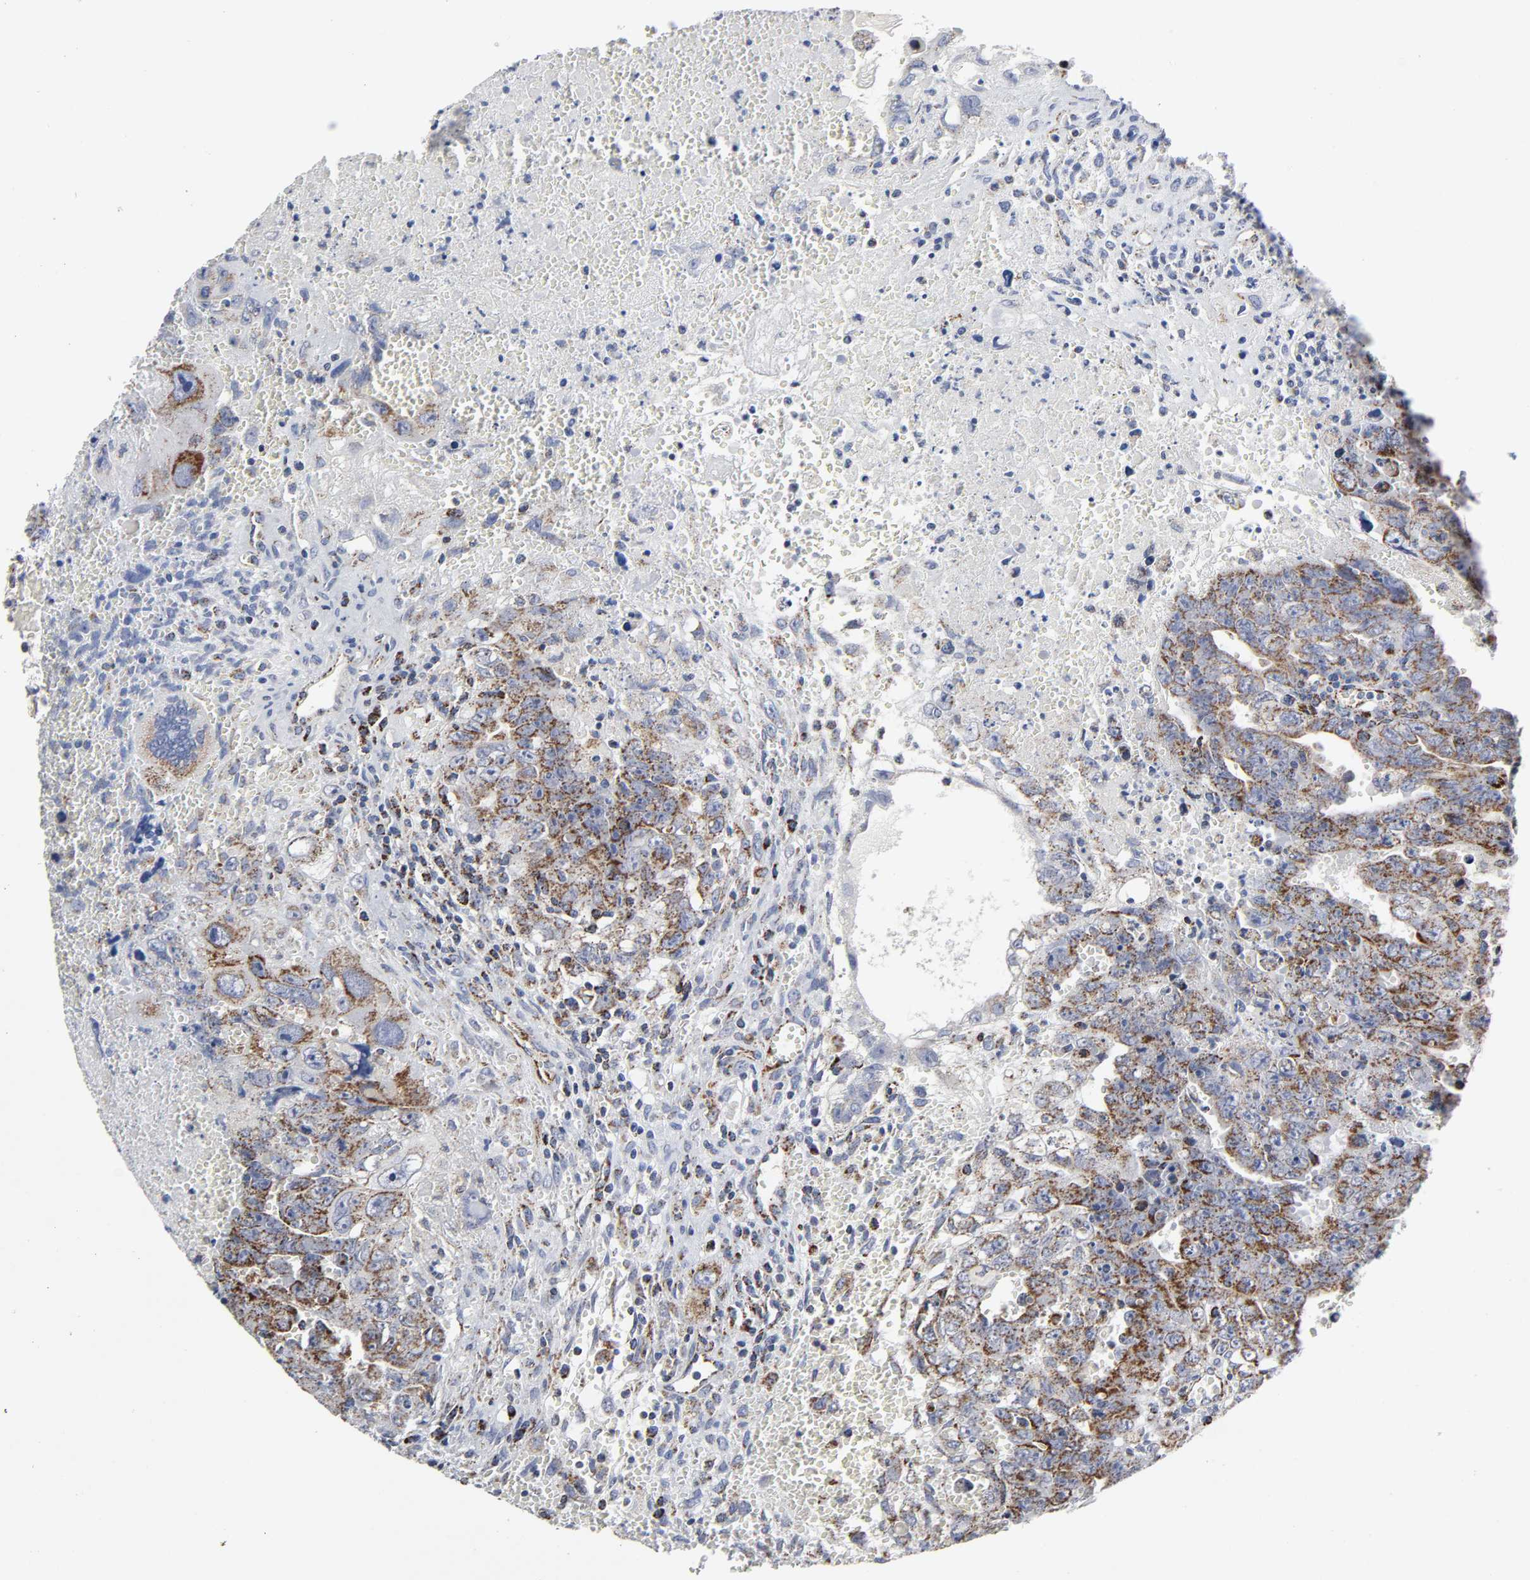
{"staining": {"intensity": "moderate", "quantity": ">75%", "location": "cytoplasmic/membranous"}, "tissue": "testis cancer", "cell_type": "Tumor cells", "image_type": "cancer", "snomed": [{"axis": "morphology", "description": "Carcinoma, Embryonal, NOS"}, {"axis": "topography", "description": "Testis"}], "caption": "Testis cancer stained with a brown dye reveals moderate cytoplasmic/membranous positive expression in approximately >75% of tumor cells.", "gene": "AOPEP", "patient": {"sex": "male", "age": 28}}